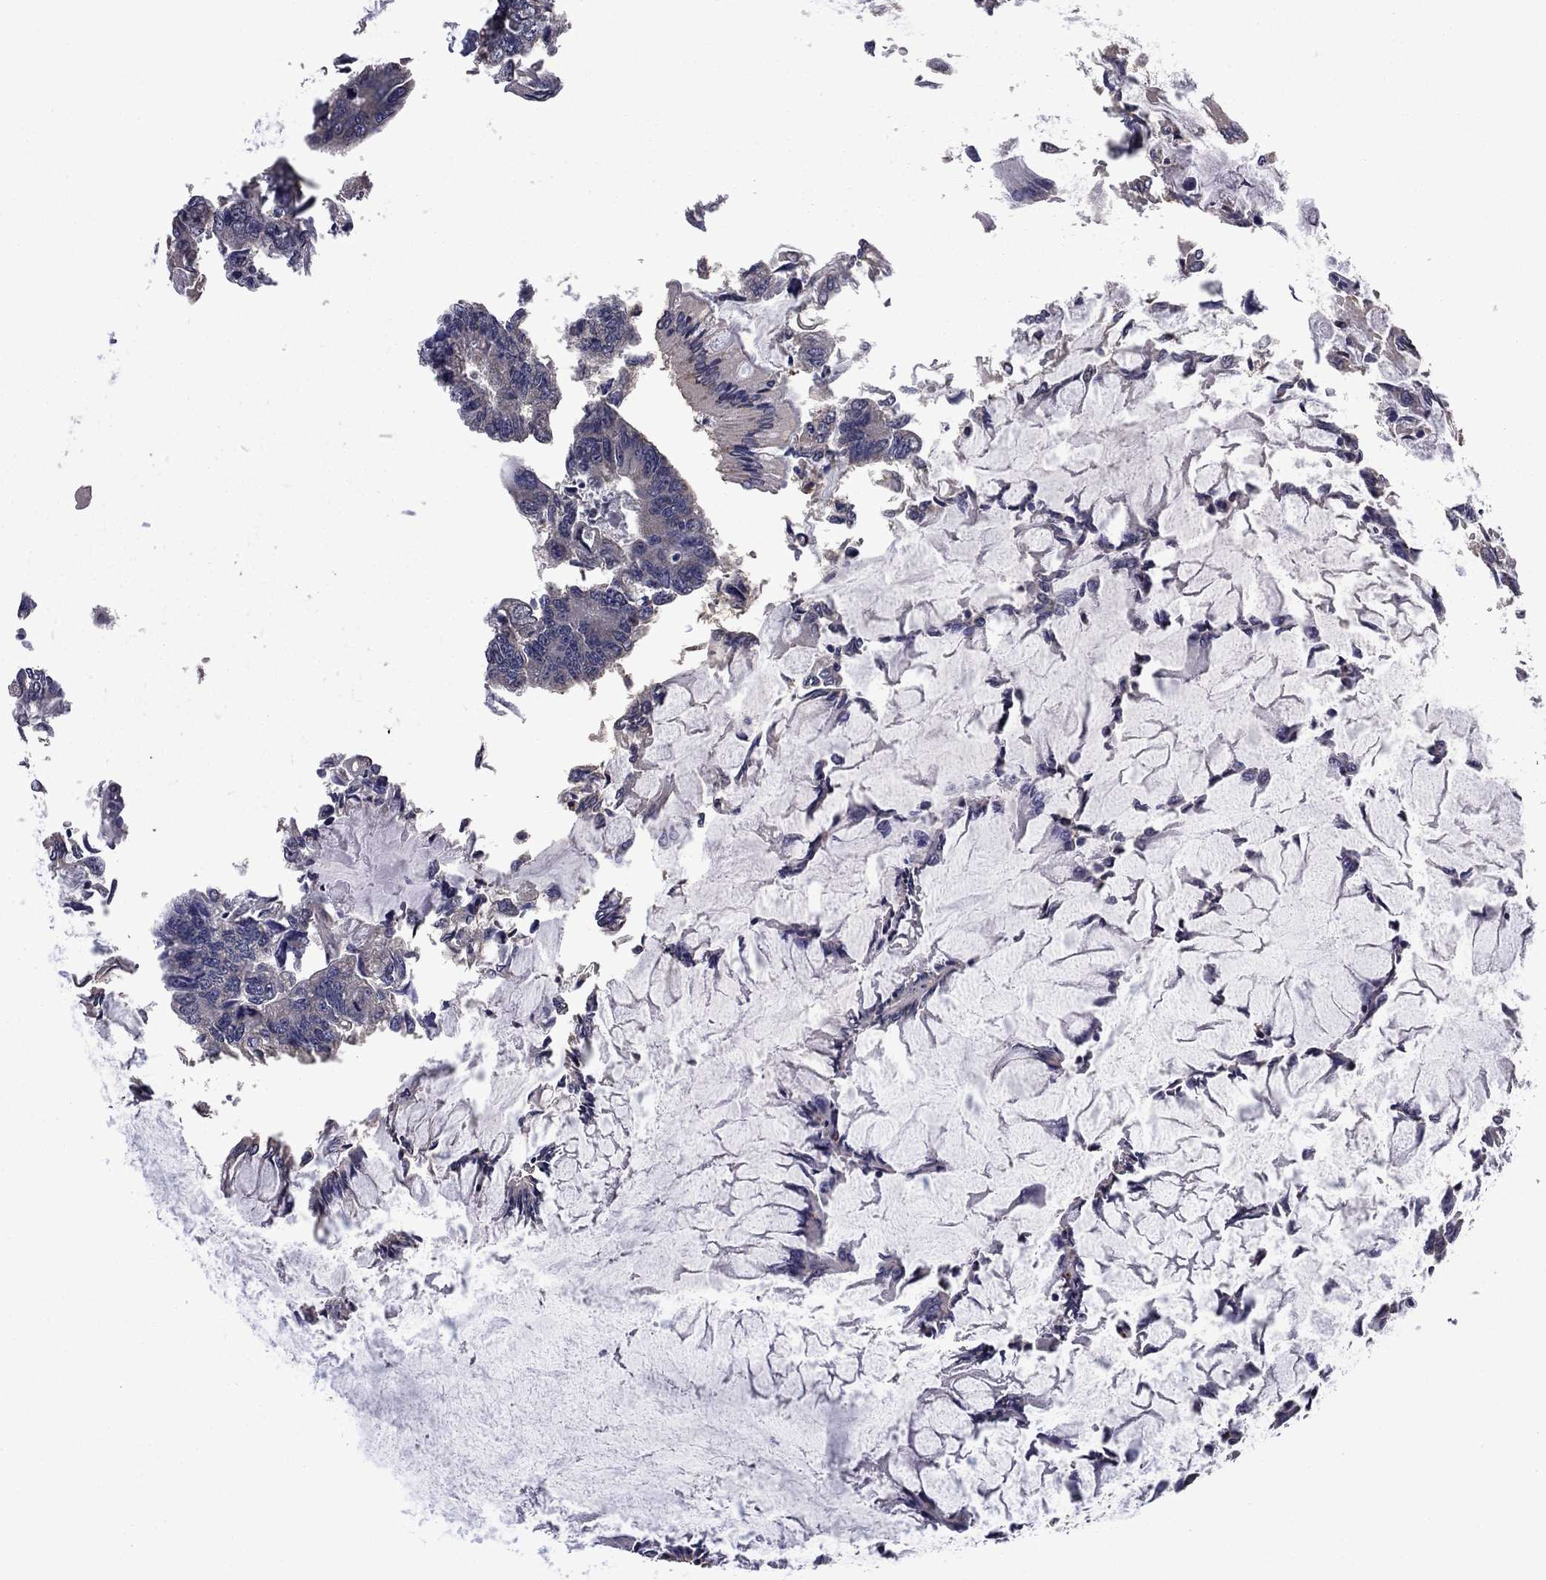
{"staining": {"intensity": "negative", "quantity": "none", "location": "none"}, "tissue": "colorectal cancer", "cell_type": "Tumor cells", "image_type": "cancer", "snomed": [{"axis": "morphology", "description": "Adenocarcinoma, NOS"}, {"axis": "topography", "description": "Colon"}], "caption": "High power microscopy photomicrograph of an IHC photomicrograph of colorectal adenocarcinoma, revealing no significant expression in tumor cells. (DAB (3,3'-diaminobenzidine) IHC visualized using brightfield microscopy, high magnification).", "gene": "MFAP3L", "patient": {"sex": "female", "age": 65}}